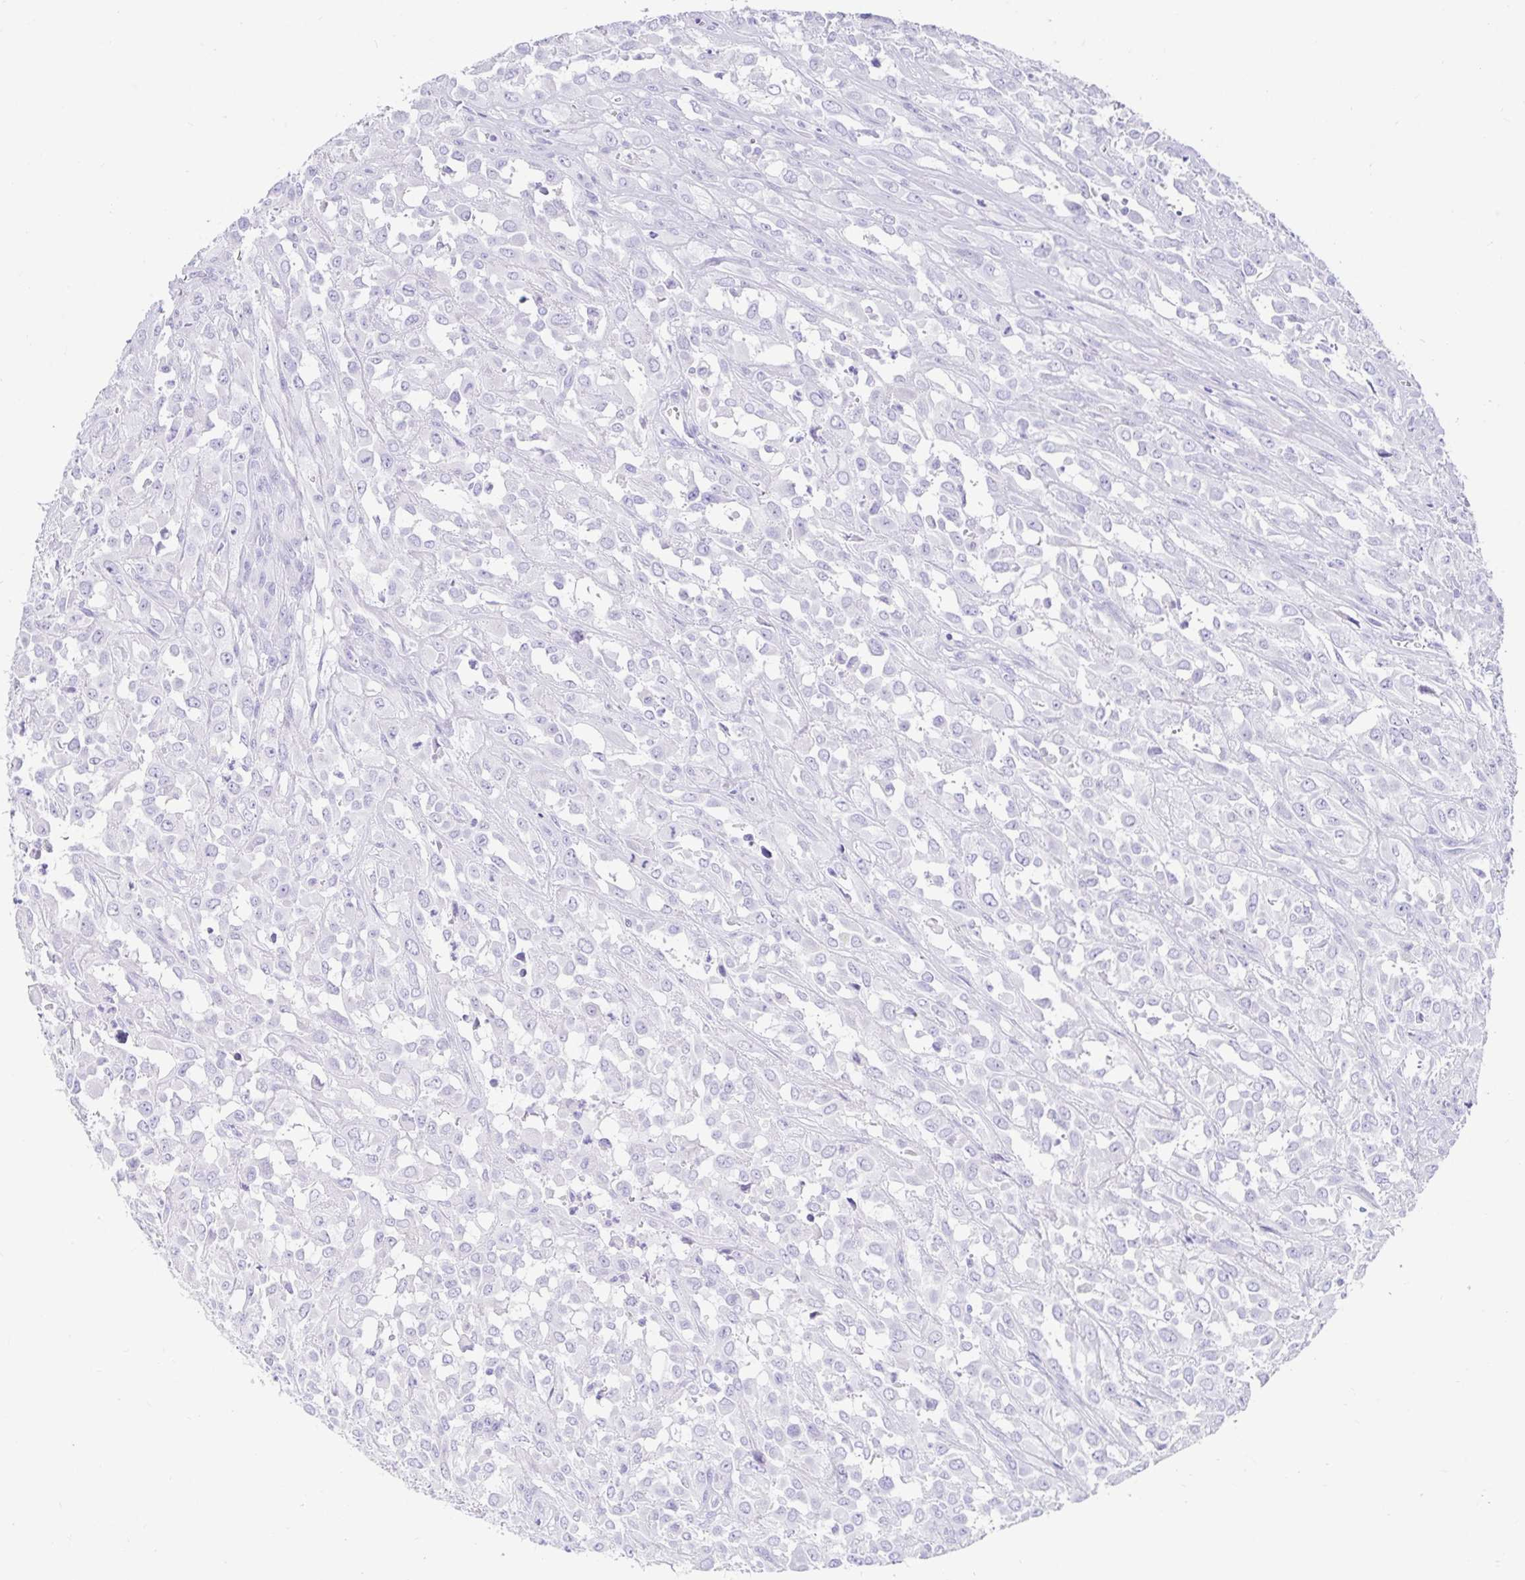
{"staining": {"intensity": "negative", "quantity": "none", "location": "none"}, "tissue": "urothelial cancer", "cell_type": "Tumor cells", "image_type": "cancer", "snomed": [{"axis": "morphology", "description": "Urothelial carcinoma, High grade"}, {"axis": "topography", "description": "Urinary bladder"}], "caption": "Immunohistochemistry micrograph of neoplastic tissue: human urothelial cancer stained with DAB (3,3'-diaminobenzidine) demonstrates no significant protein positivity in tumor cells.", "gene": "ZPBP2", "patient": {"sex": "male", "age": 67}}